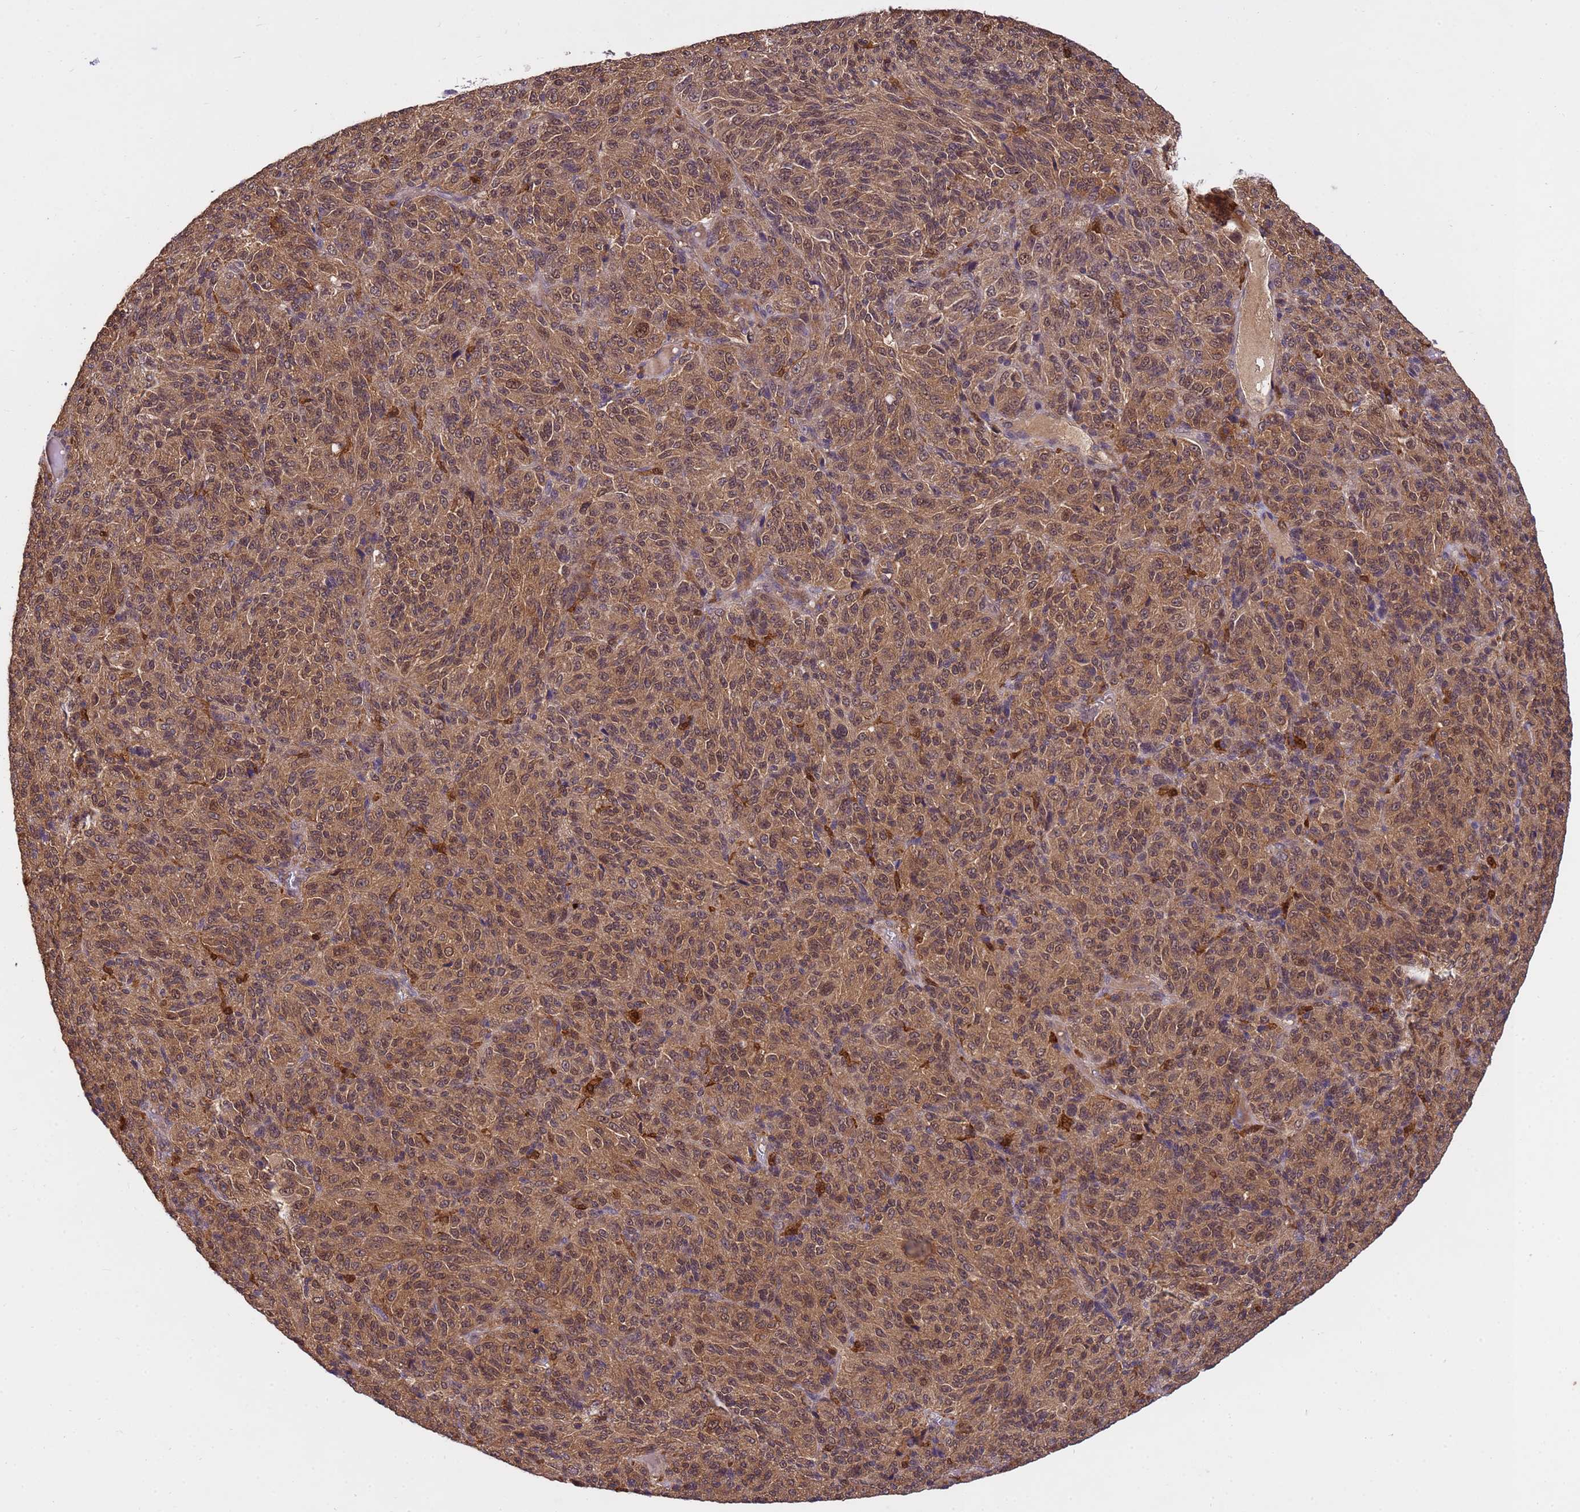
{"staining": {"intensity": "moderate", "quantity": ">75%", "location": "cytoplasmic/membranous,nuclear"}, "tissue": "melanoma", "cell_type": "Tumor cells", "image_type": "cancer", "snomed": [{"axis": "morphology", "description": "Malignant melanoma, Metastatic site"}, {"axis": "topography", "description": "Brain"}], "caption": "IHC of melanoma displays medium levels of moderate cytoplasmic/membranous and nuclear staining in approximately >75% of tumor cells.", "gene": "NPEPPS", "patient": {"sex": "female", "age": 56}}